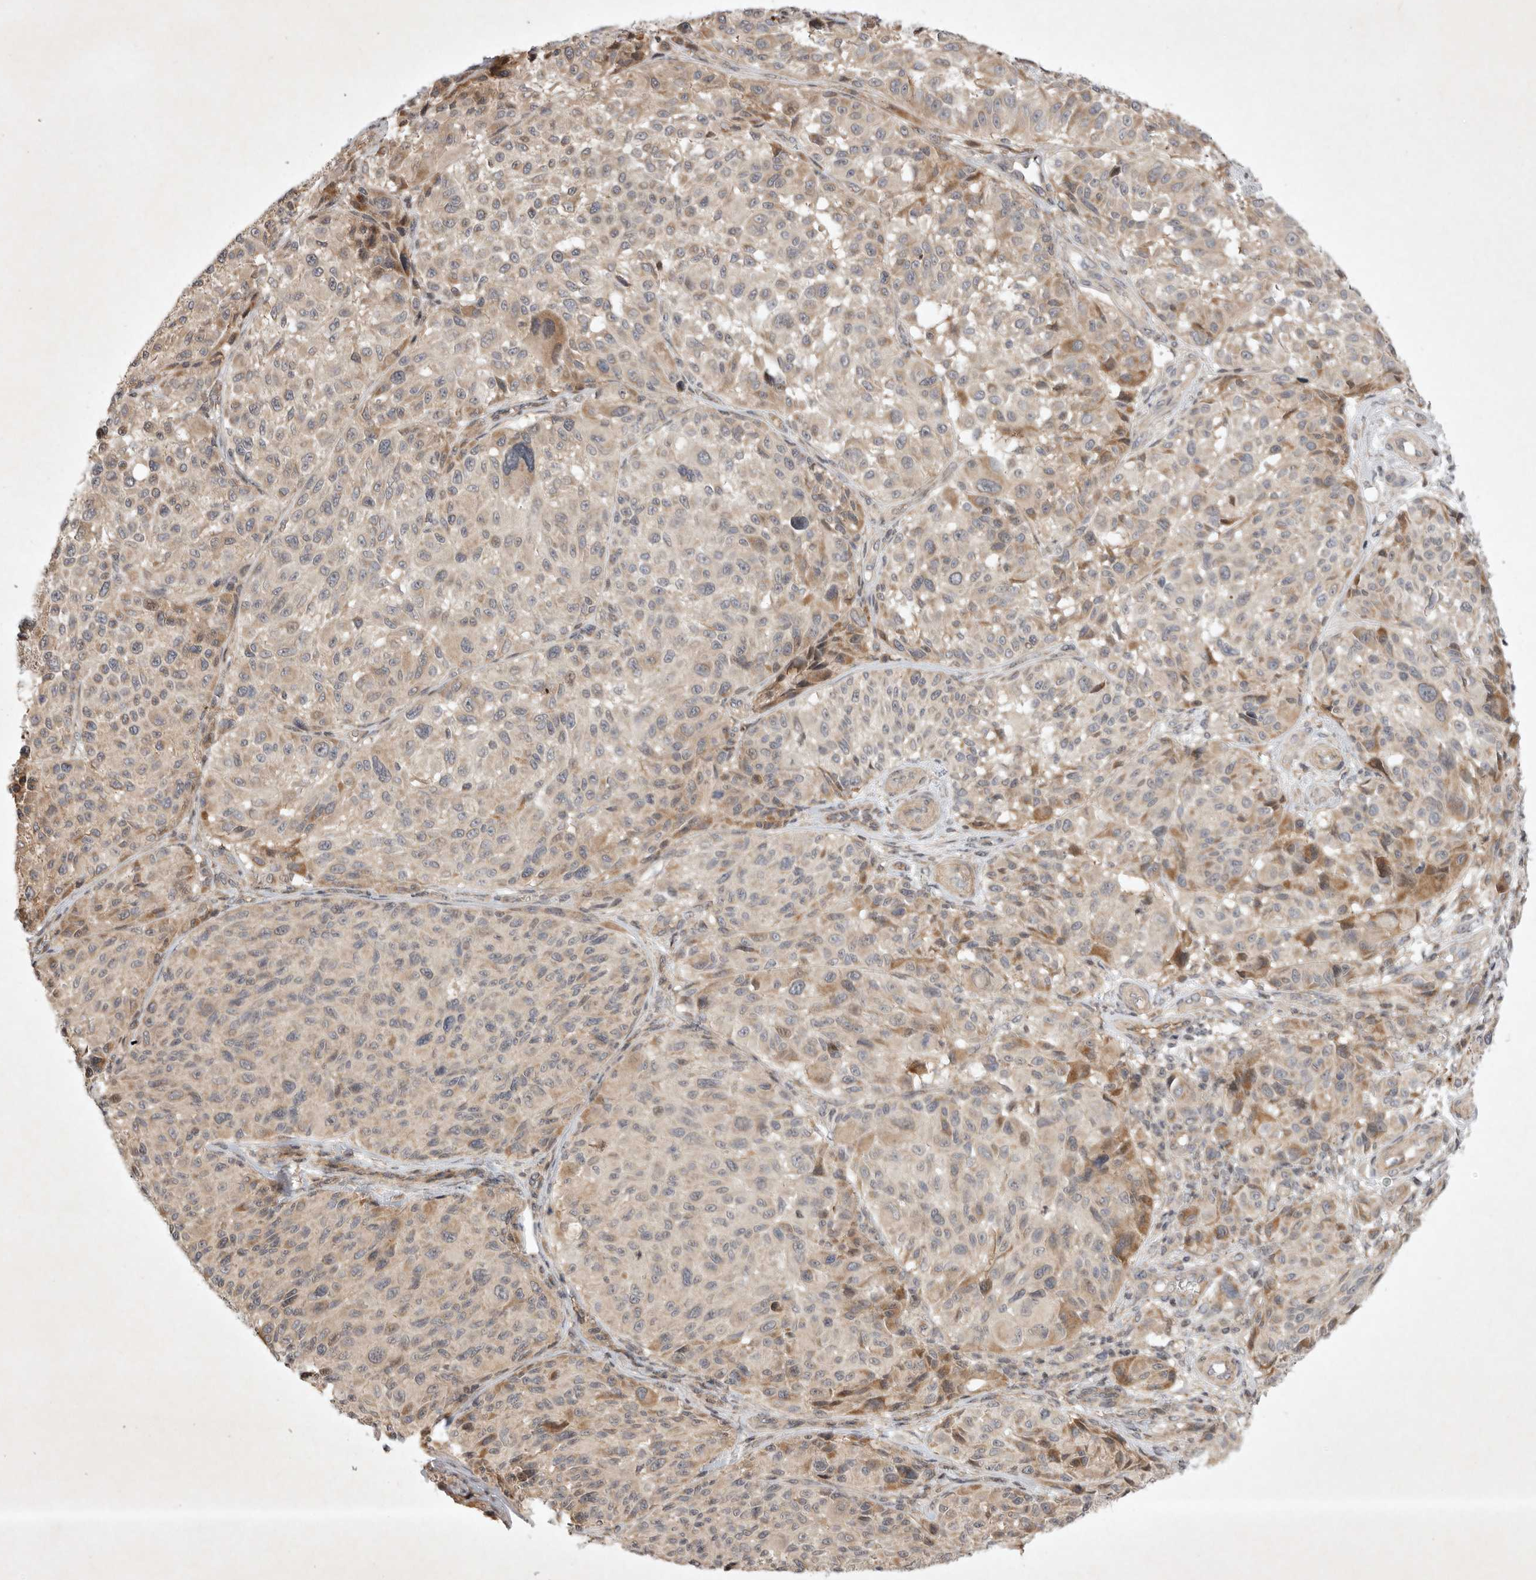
{"staining": {"intensity": "moderate", "quantity": "<25%", "location": "cytoplasmic/membranous"}, "tissue": "melanoma", "cell_type": "Tumor cells", "image_type": "cancer", "snomed": [{"axis": "morphology", "description": "Malignant melanoma, NOS"}, {"axis": "topography", "description": "Skin"}], "caption": "Immunohistochemical staining of human melanoma exhibits low levels of moderate cytoplasmic/membranous protein positivity in approximately <25% of tumor cells.", "gene": "EIF2AK1", "patient": {"sex": "male", "age": 83}}